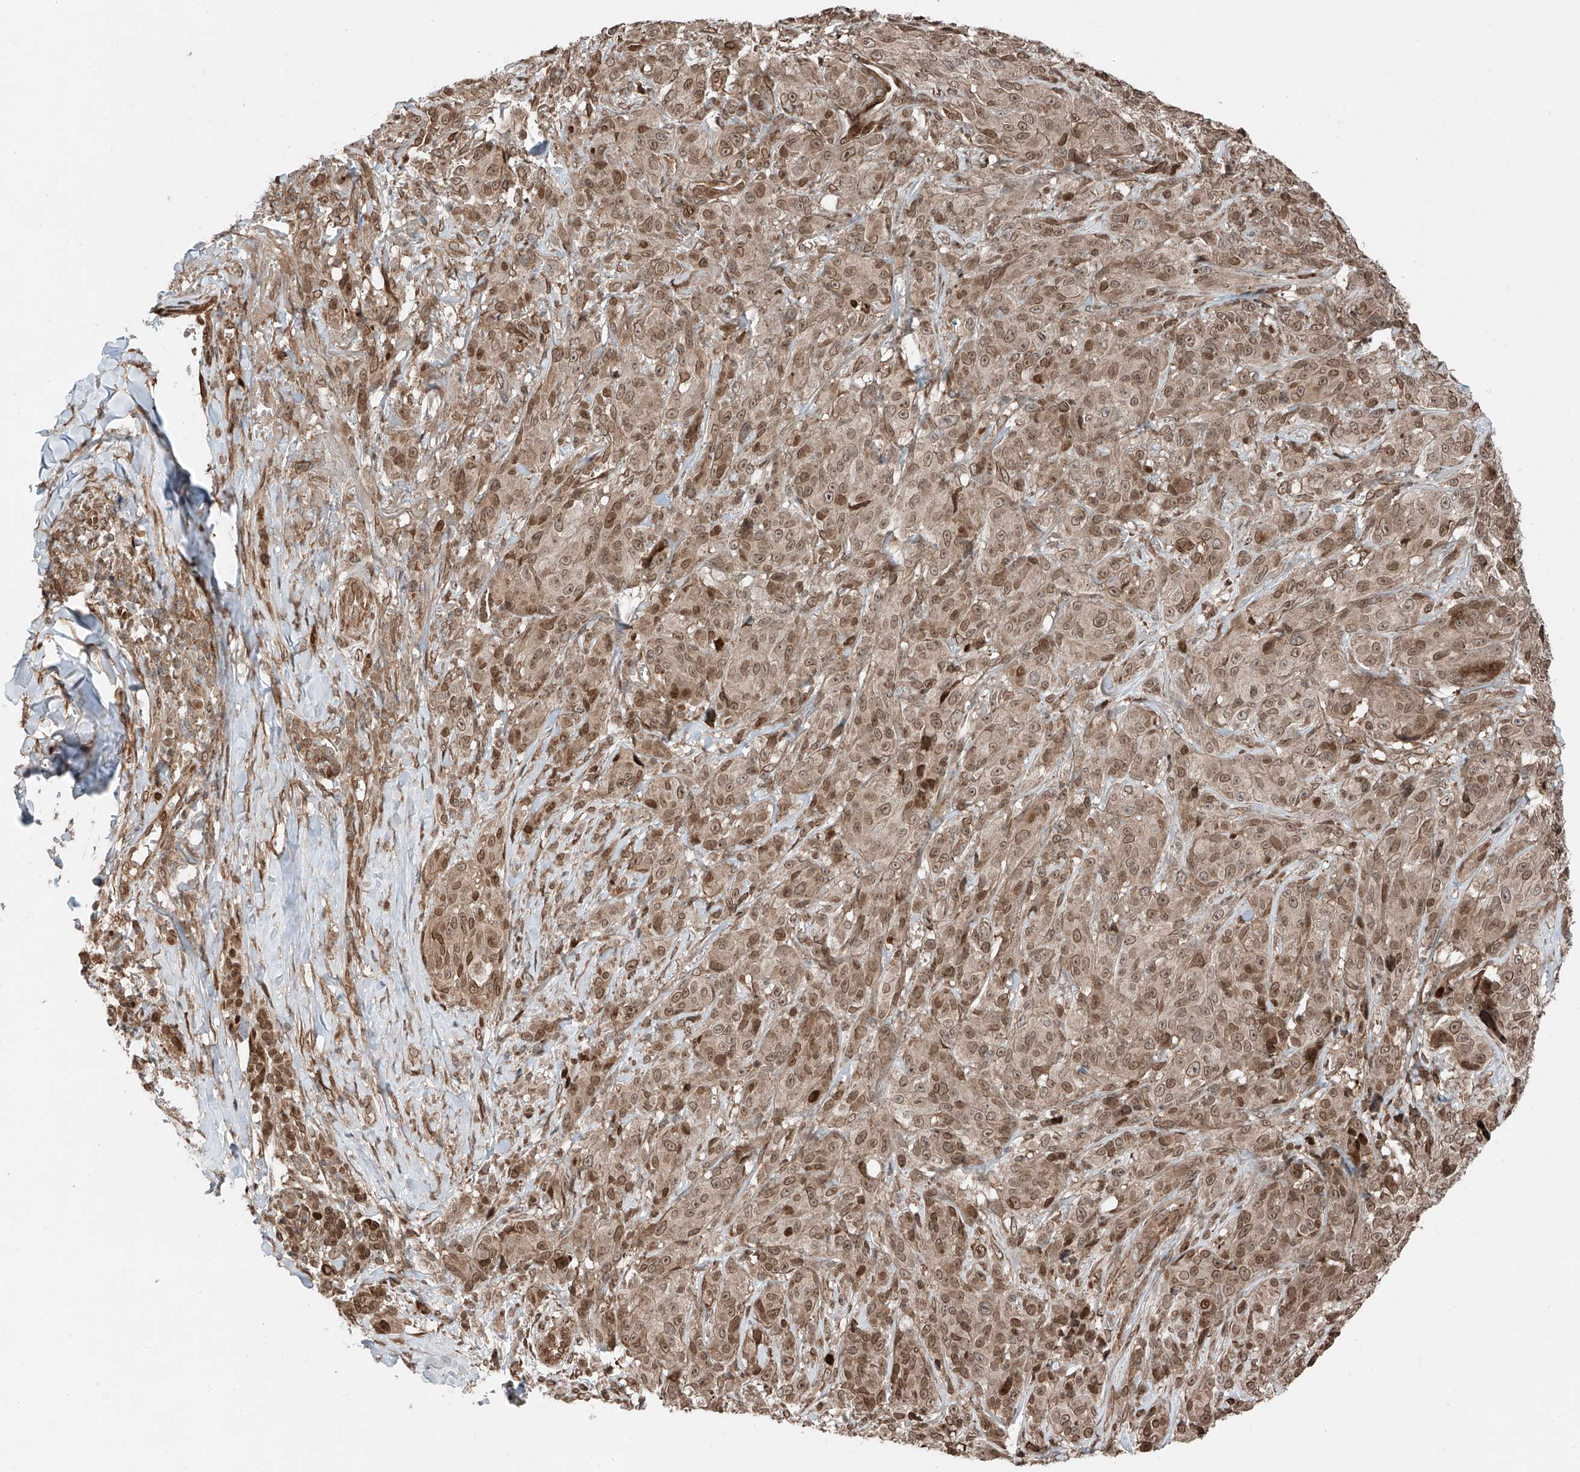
{"staining": {"intensity": "moderate", "quantity": ">75%", "location": "cytoplasmic/membranous,nuclear"}, "tissue": "melanoma", "cell_type": "Tumor cells", "image_type": "cancer", "snomed": [{"axis": "morphology", "description": "Malignant melanoma, NOS"}, {"axis": "topography", "description": "Skin"}], "caption": "High-magnification brightfield microscopy of malignant melanoma stained with DAB (3,3'-diaminobenzidine) (brown) and counterstained with hematoxylin (blue). tumor cells exhibit moderate cytoplasmic/membranous and nuclear positivity is seen in approximately>75% of cells. (Brightfield microscopy of DAB IHC at high magnification).", "gene": "CEP162", "patient": {"sex": "male", "age": 73}}